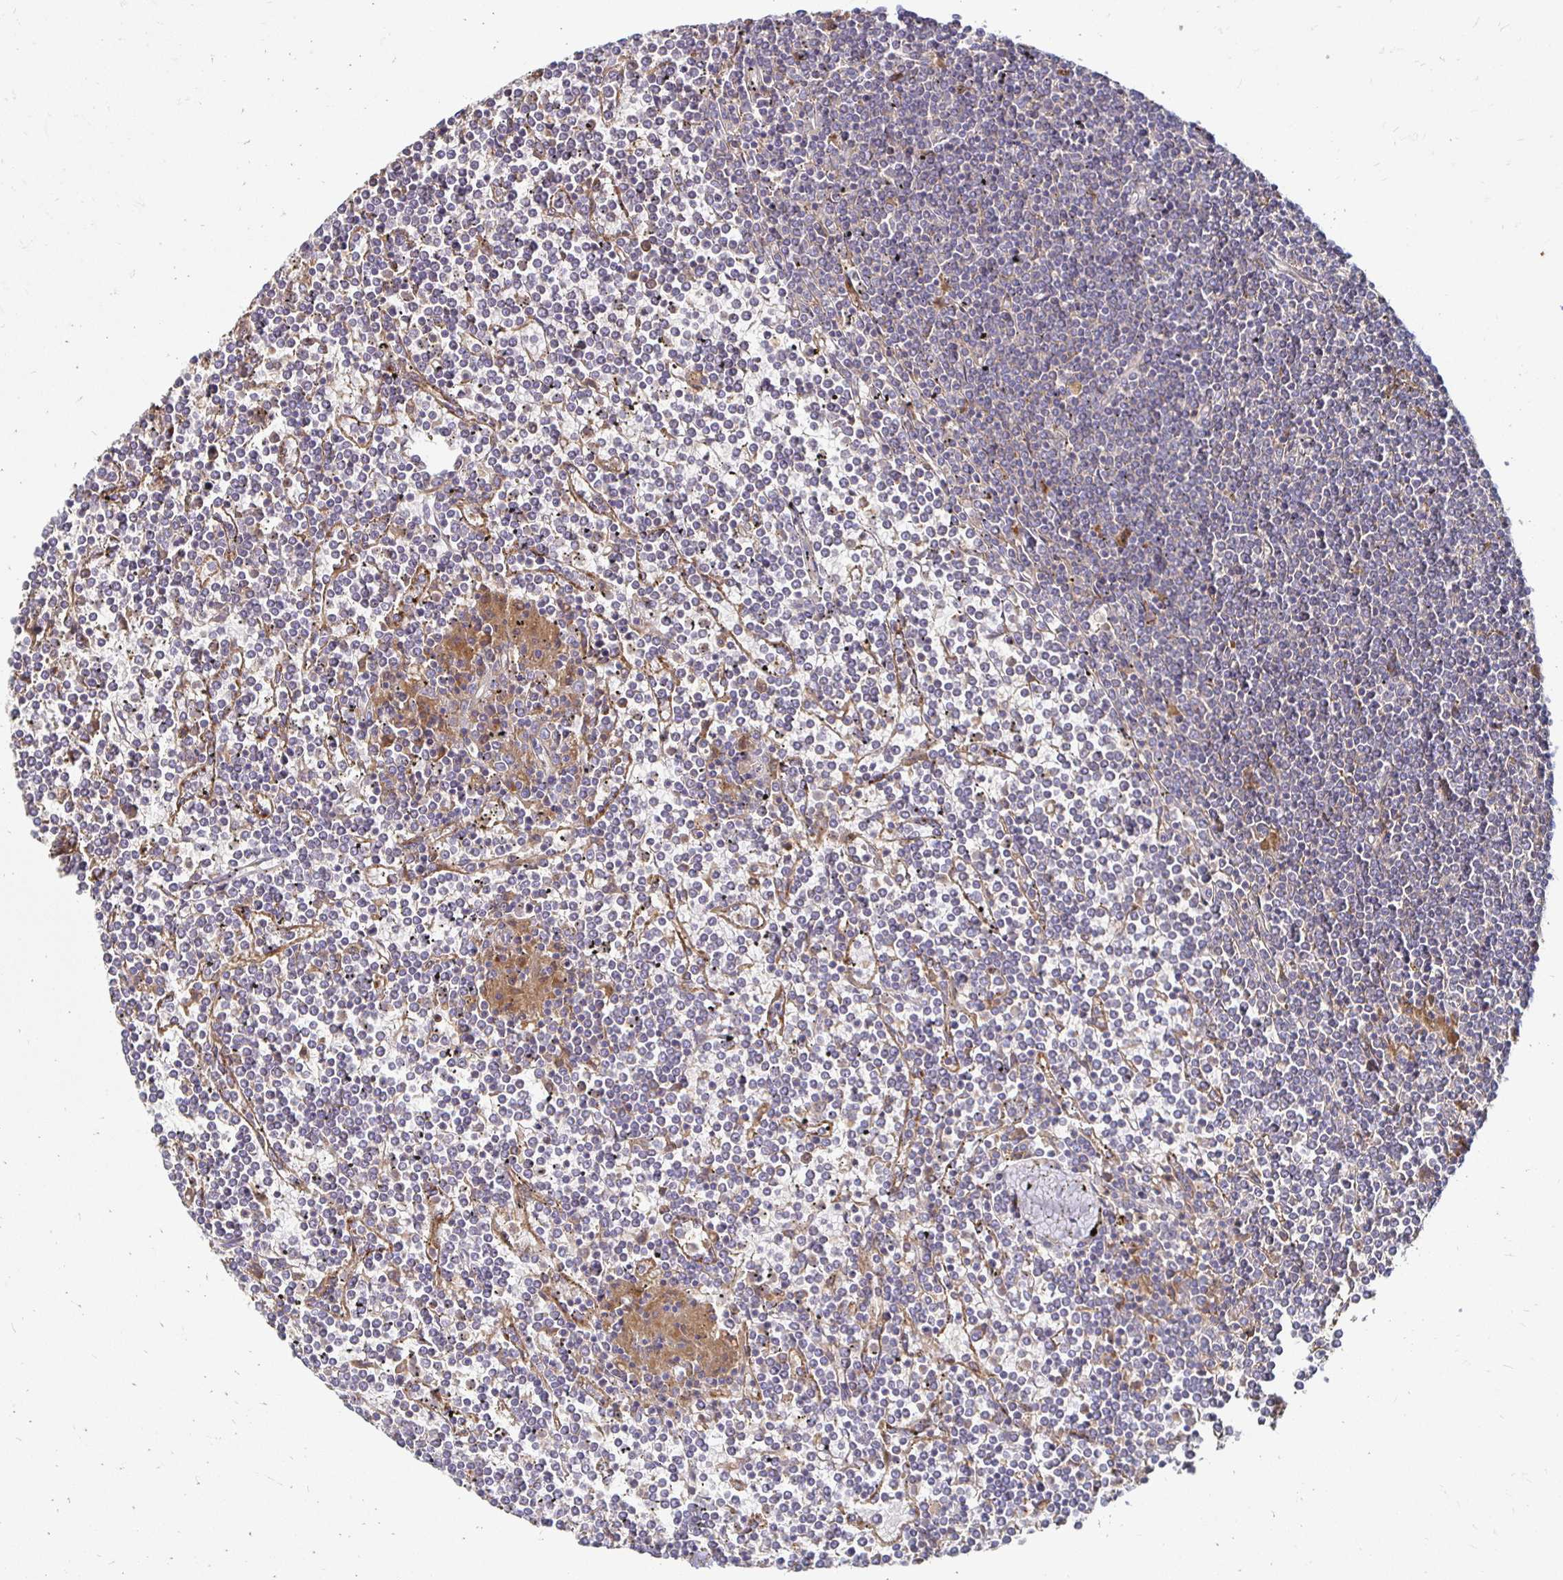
{"staining": {"intensity": "negative", "quantity": "none", "location": "none"}, "tissue": "lymphoma", "cell_type": "Tumor cells", "image_type": "cancer", "snomed": [{"axis": "morphology", "description": "Malignant lymphoma, non-Hodgkin's type, Low grade"}, {"axis": "topography", "description": "Spleen"}], "caption": "The photomicrograph exhibits no significant expression in tumor cells of lymphoma. (Brightfield microscopy of DAB (3,3'-diaminobenzidine) IHC at high magnification).", "gene": "NCSTN", "patient": {"sex": "female", "age": 19}}